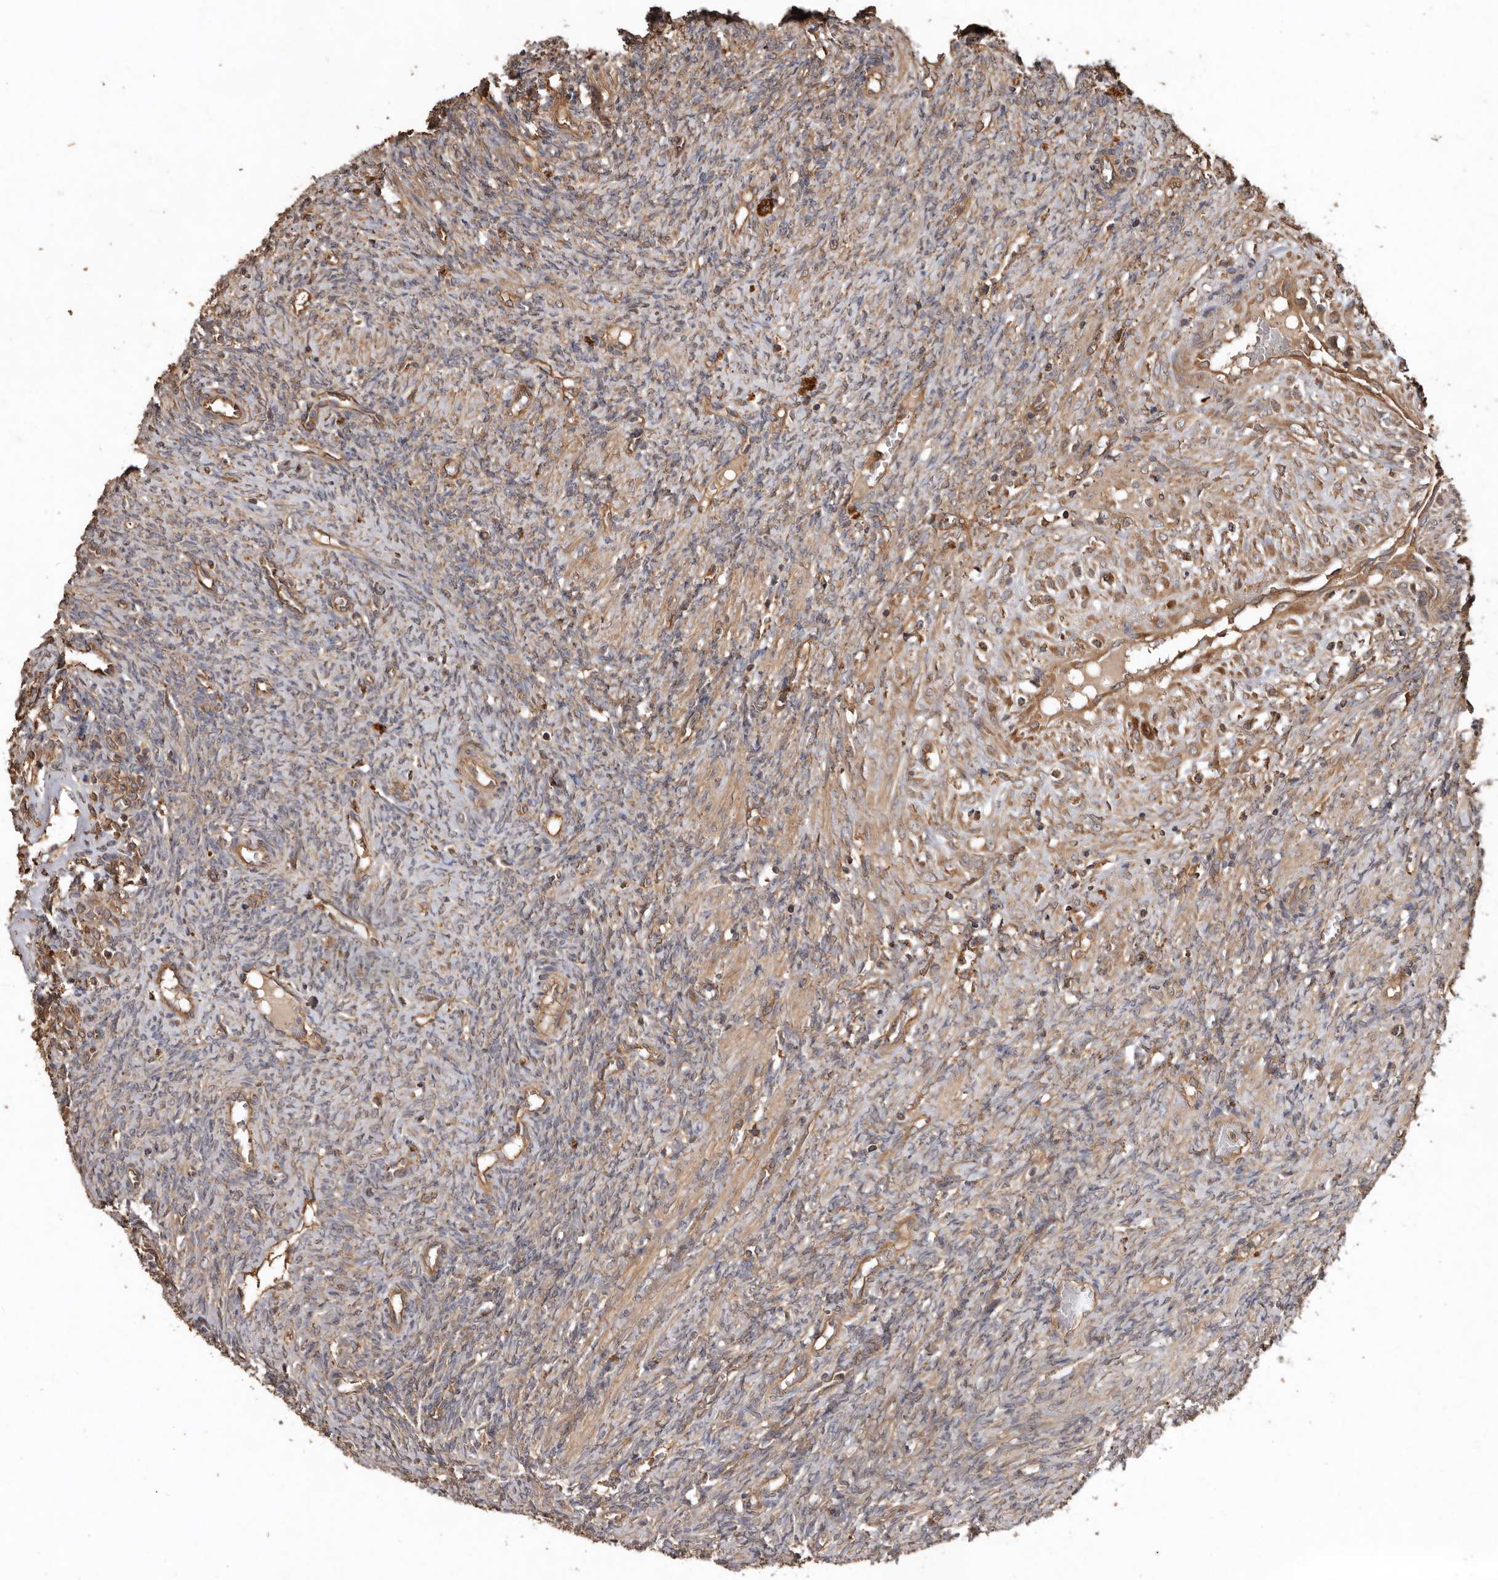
{"staining": {"intensity": "moderate", "quantity": "<25%", "location": "cytoplasmic/membranous"}, "tissue": "ovary", "cell_type": "Ovarian stroma cells", "image_type": "normal", "snomed": [{"axis": "morphology", "description": "Normal tissue, NOS"}, {"axis": "topography", "description": "Ovary"}], "caption": "Normal ovary displays moderate cytoplasmic/membranous staining in approximately <25% of ovarian stroma cells.", "gene": "FLCN", "patient": {"sex": "female", "age": 41}}